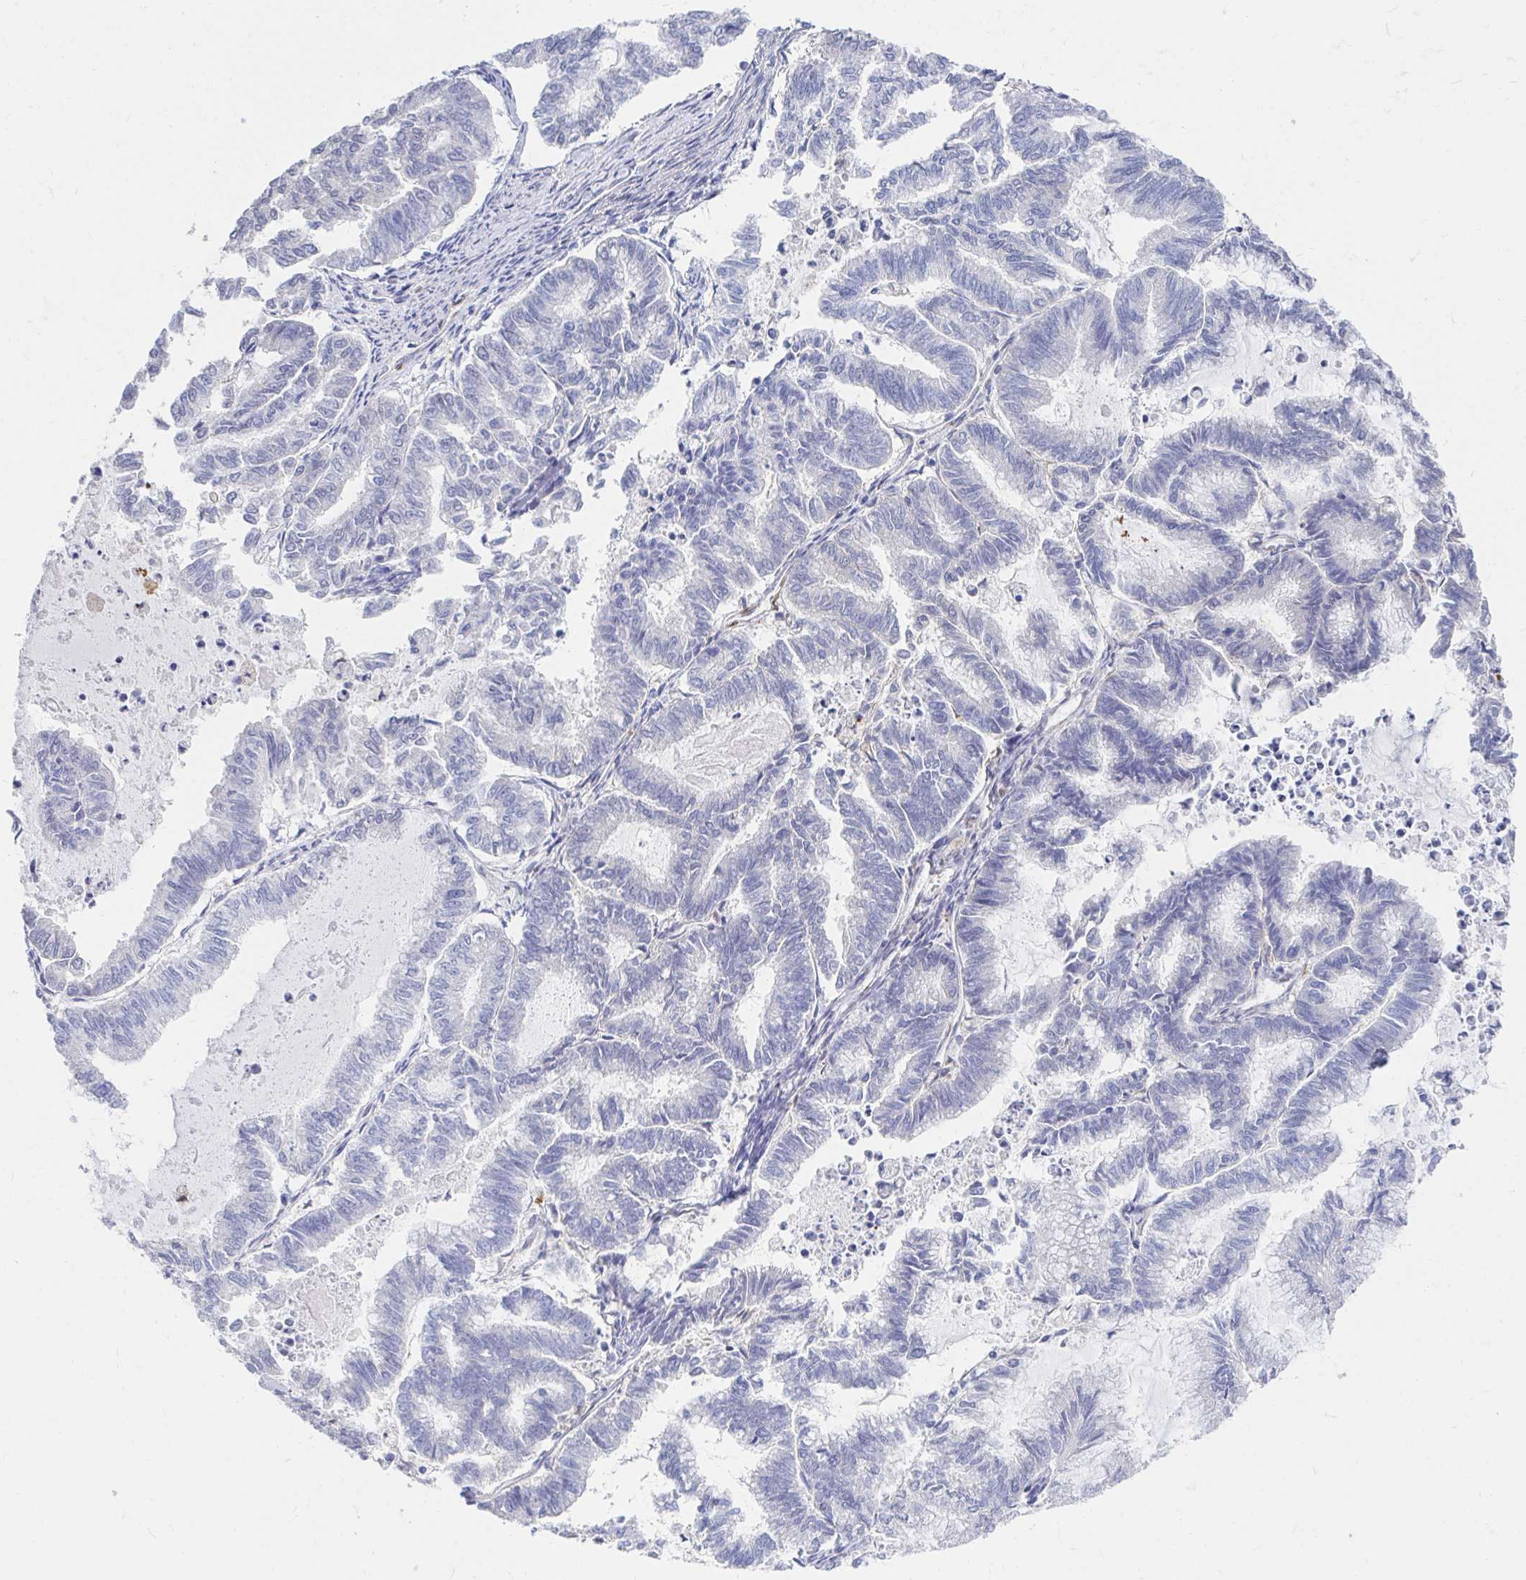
{"staining": {"intensity": "negative", "quantity": "none", "location": "none"}, "tissue": "endometrial cancer", "cell_type": "Tumor cells", "image_type": "cancer", "snomed": [{"axis": "morphology", "description": "Adenocarcinoma, NOS"}, {"axis": "topography", "description": "Endometrium"}], "caption": "This image is of endometrial adenocarcinoma stained with immunohistochemistry to label a protein in brown with the nuclei are counter-stained blue. There is no staining in tumor cells. (Stains: DAB (3,3'-diaminobenzidine) immunohistochemistry with hematoxylin counter stain, Microscopy: brightfield microscopy at high magnification).", "gene": "LAMC3", "patient": {"sex": "female", "age": 79}}